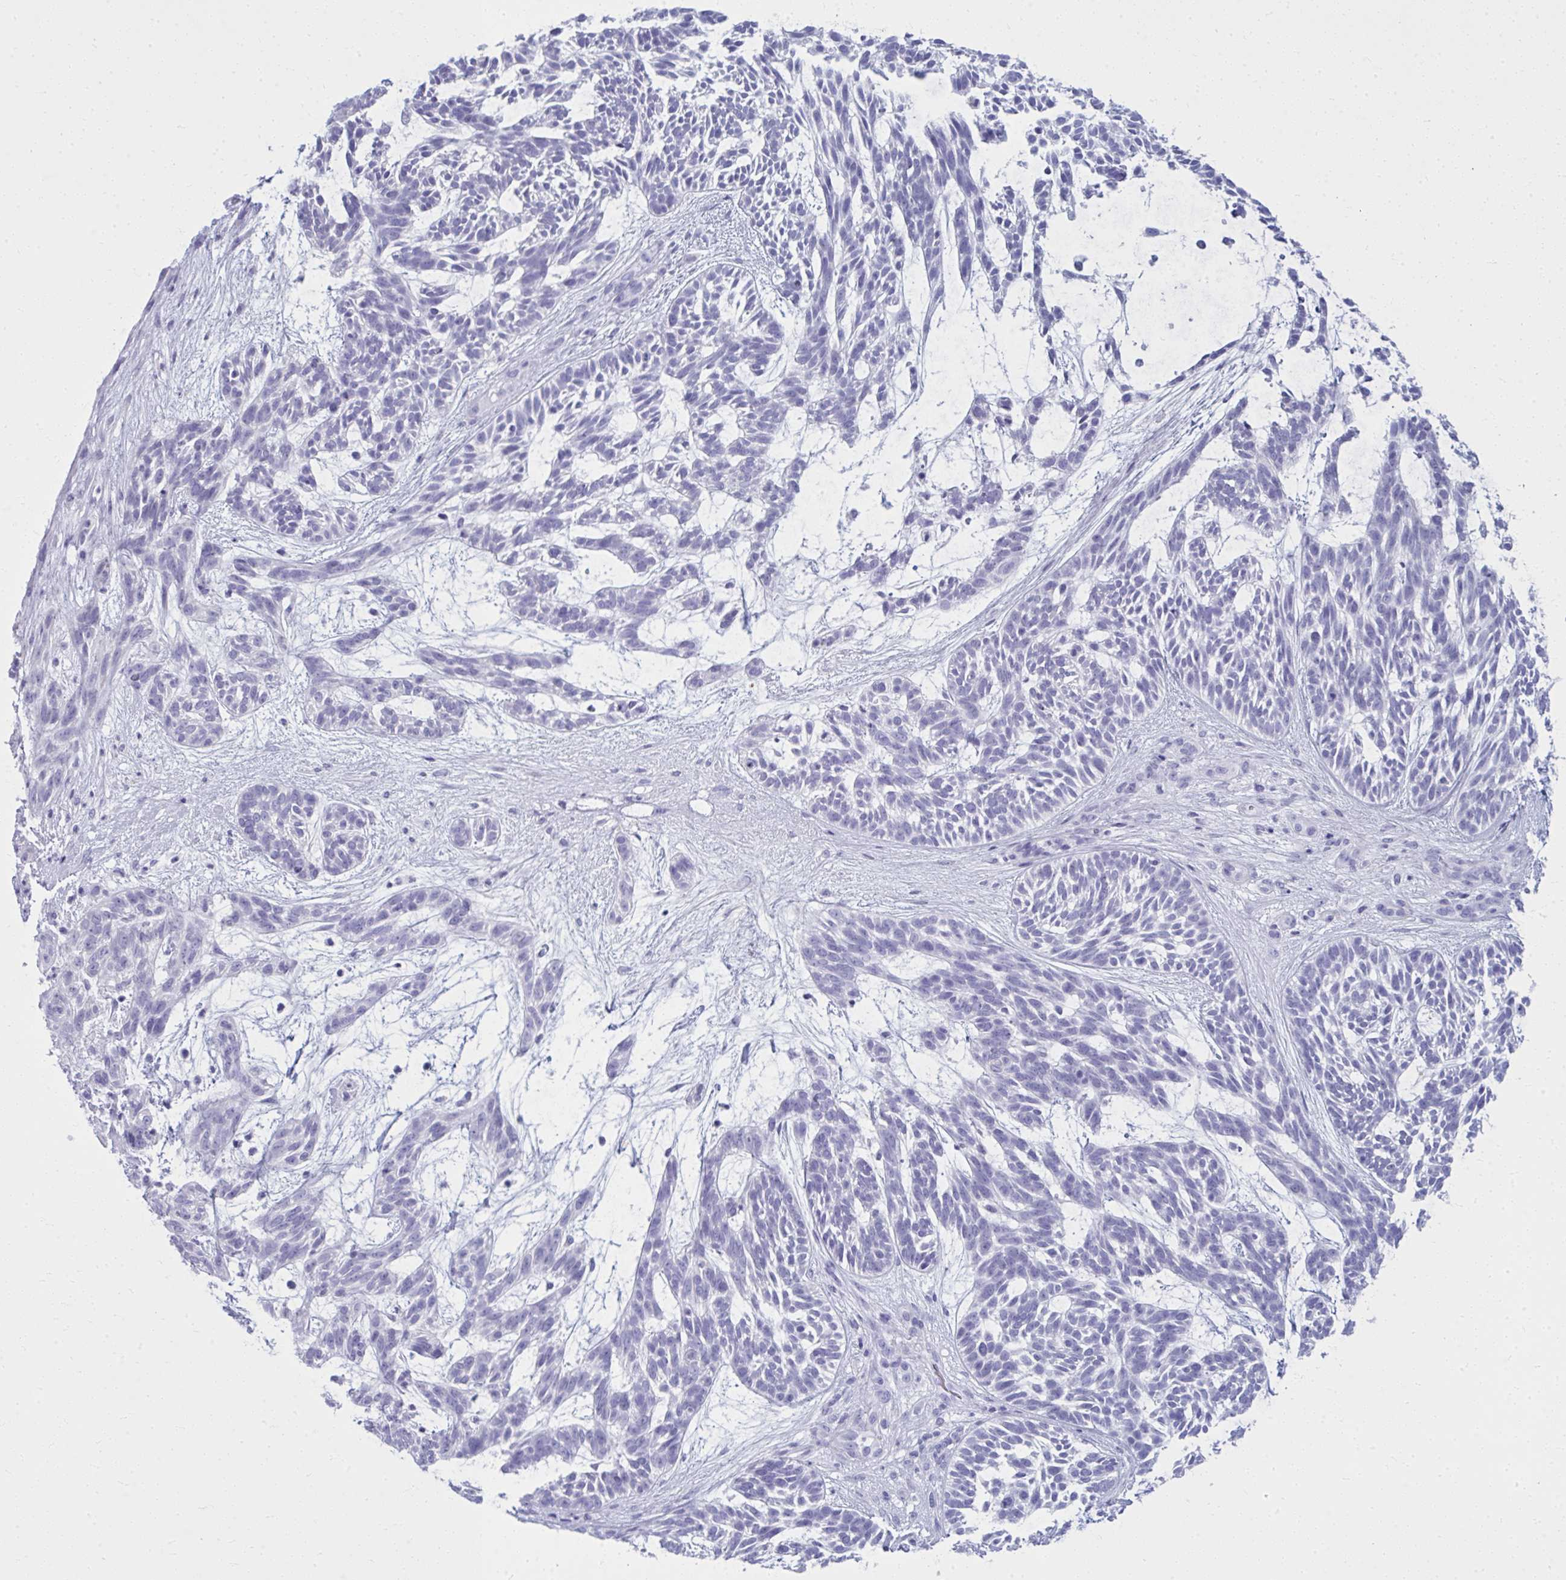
{"staining": {"intensity": "negative", "quantity": "none", "location": "none"}, "tissue": "skin cancer", "cell_type": "Tumor cells", "image_type": "cancer", "snomed": [{"axis": "morphology", "description": "Basal cell carcinoma"}, {"axis": "topography", "description": "Skin"}, {"axis": "topography", "description": "Skin, foot"}], "caption": "This histopathology image is of skin cancer stained with IHC to label a protein in brown with the nuclei are counter-stained blue. There is no expression in tumor cells.", "gene": "QDPR", "patient": {"sex": "female", "age": 77}}